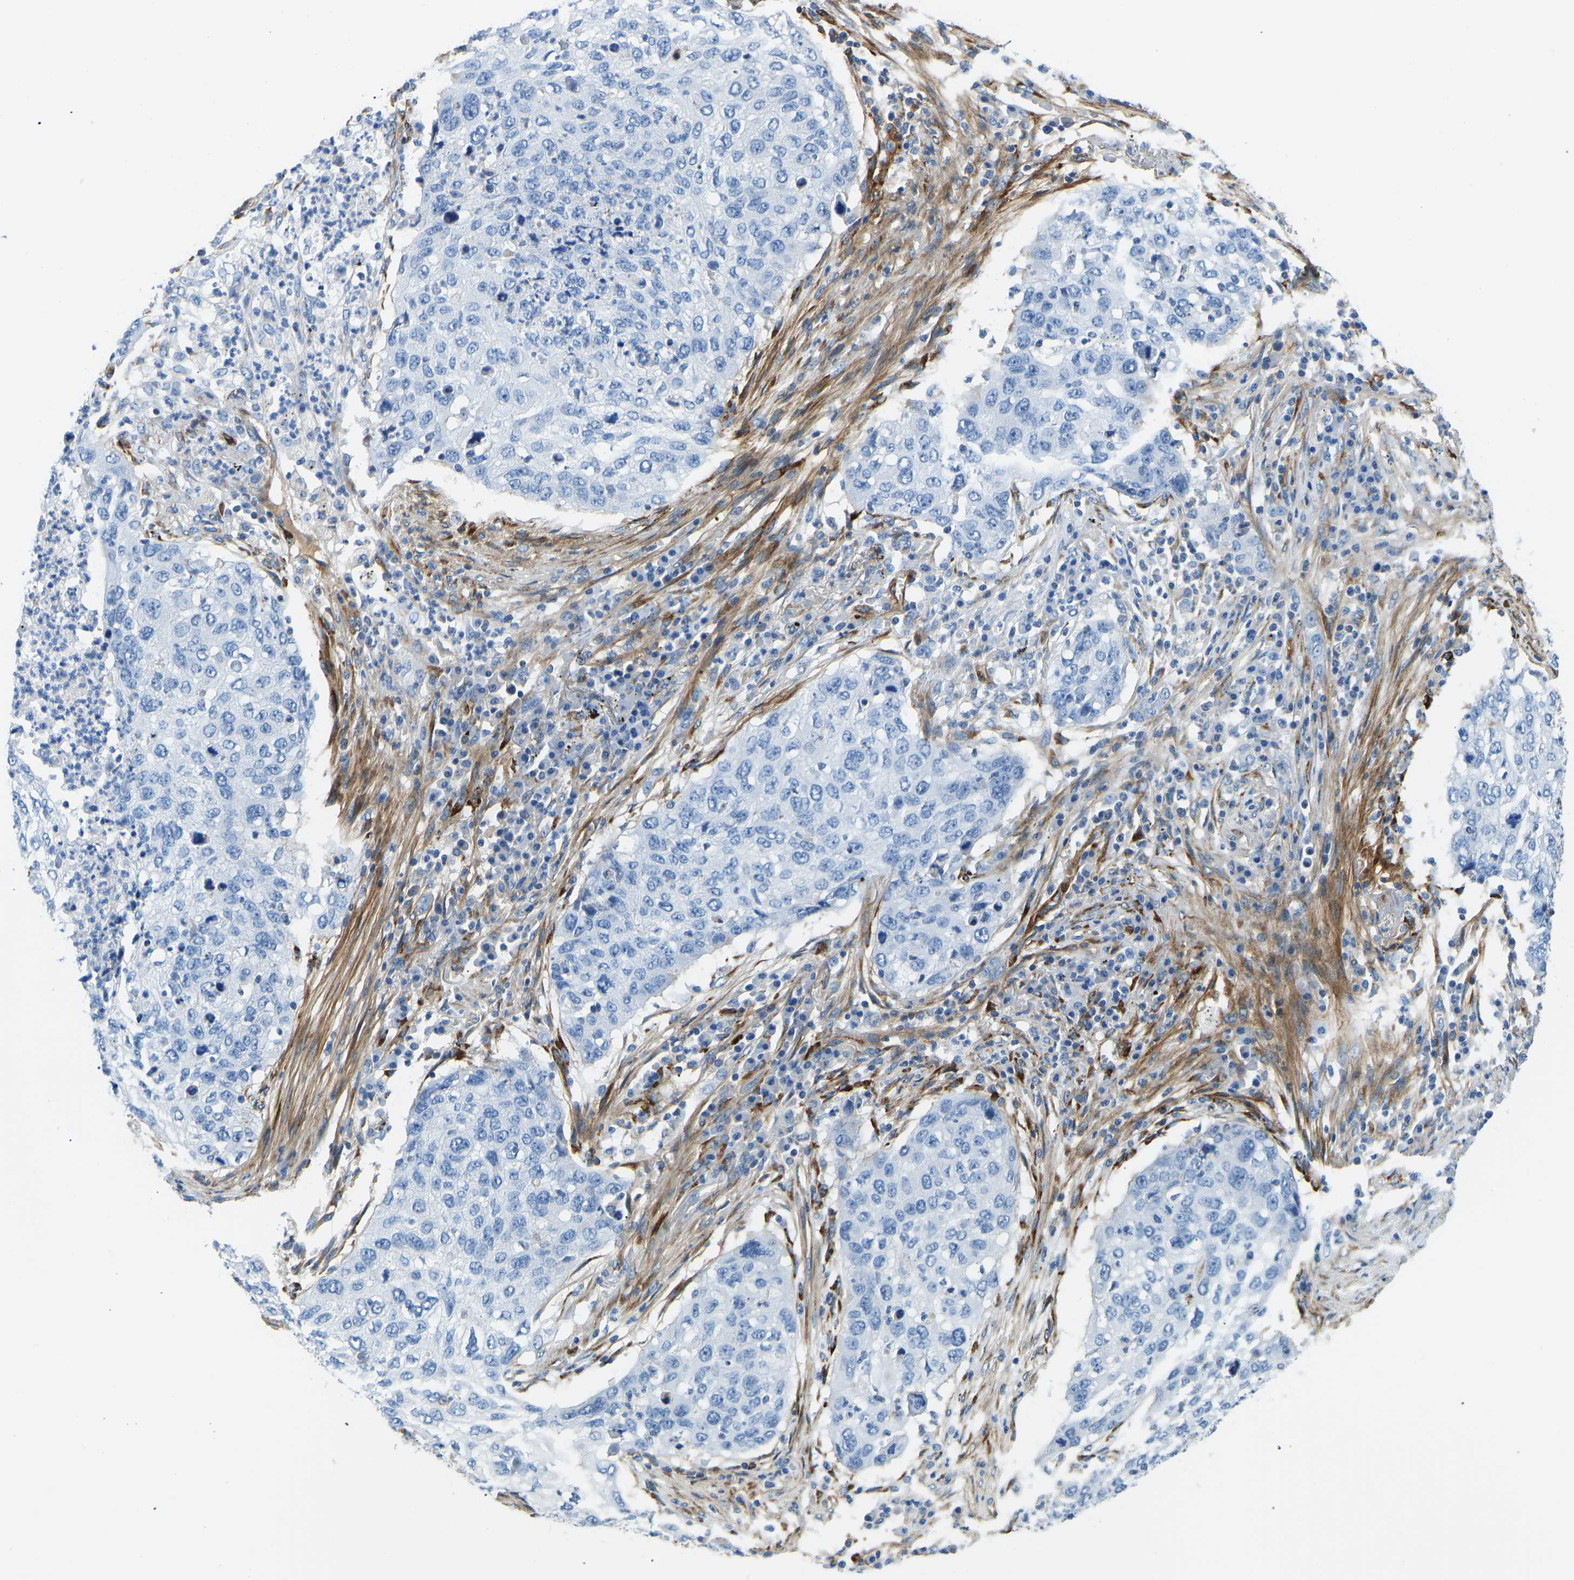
{"staining": {"intensity": "negative", "quantity": "none", "location": "none"}, "tissue": "lung cancer", "cell_type": "Tumor cells", "image_type": "cancer", "snomed": [{"axis": "morphology", "description": "Squamous cell carcinoma, NOS"}, {"axis": "topography", "description": "Lung"}], "caption": "IHC photomicrograph of neoplastic tissue: lung squamous cell carcinoma stained with DAB displays no significant protein staining in tumor cells.", "gene": "COL15A1", "patient": {"sex": "female", "age": 63}}